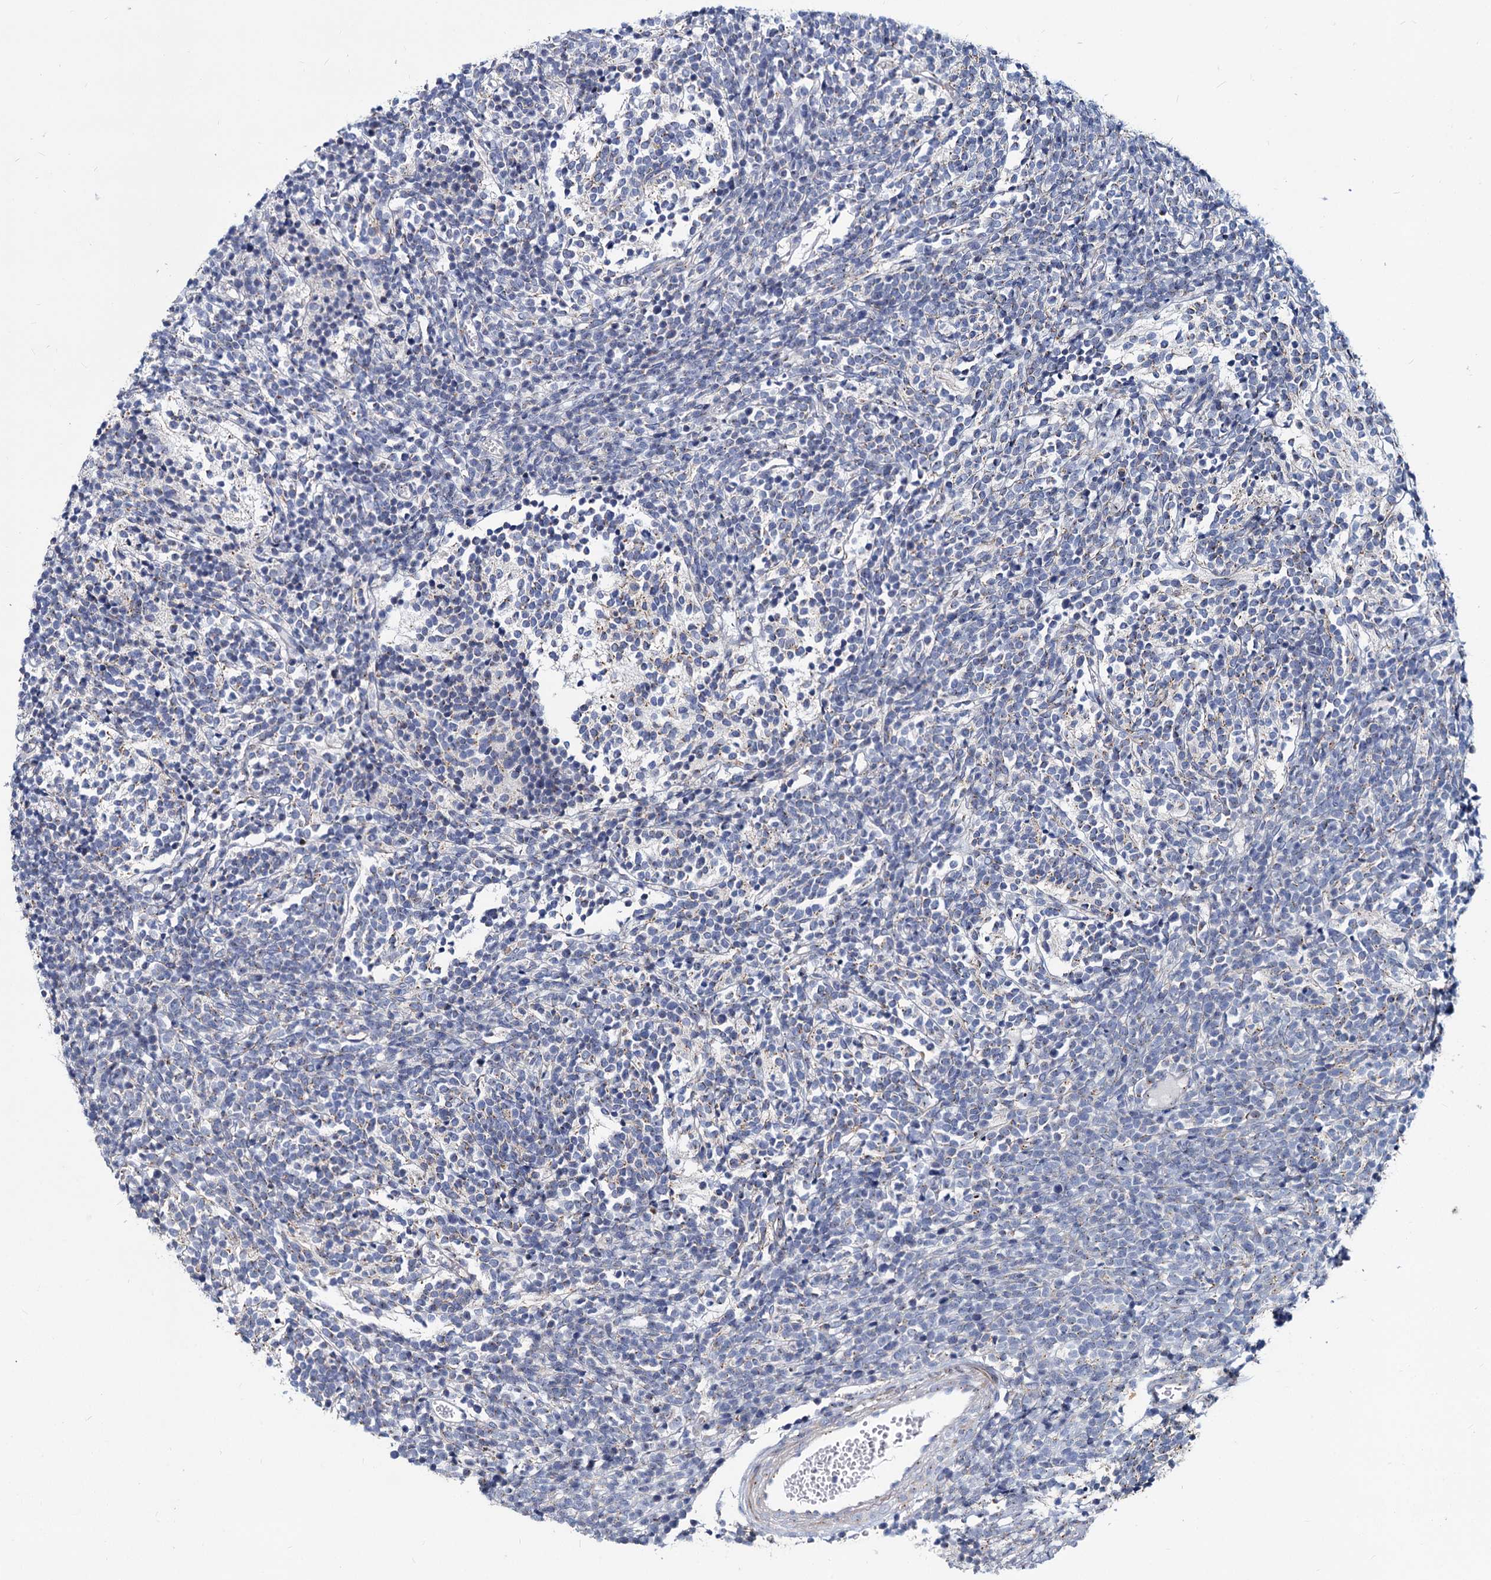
{"staining": {"intensity": "negative", "quantity": "none", "location": "none"}, "tissue": "glioma", "cell_type": "Tumor cells", "image_type": "cancer", "snomed": [{"axis": "morphology", "description": "Glioma, malignant, Low grade"}, {"axis": "topography", "description": "Brain"}], "caption": "Glioma was stained to show a protein in brown. There is no significant expression in tumor cells. (Stains: DAB (3,3'-diaminobenzidine) immunohistochemistry (IHC) with hematoxylin counter stain, Microscopy: brightfield microscopy at high magnification).", "gene": "AGBL4", "patient": {"sex": "female", "age": 1}}